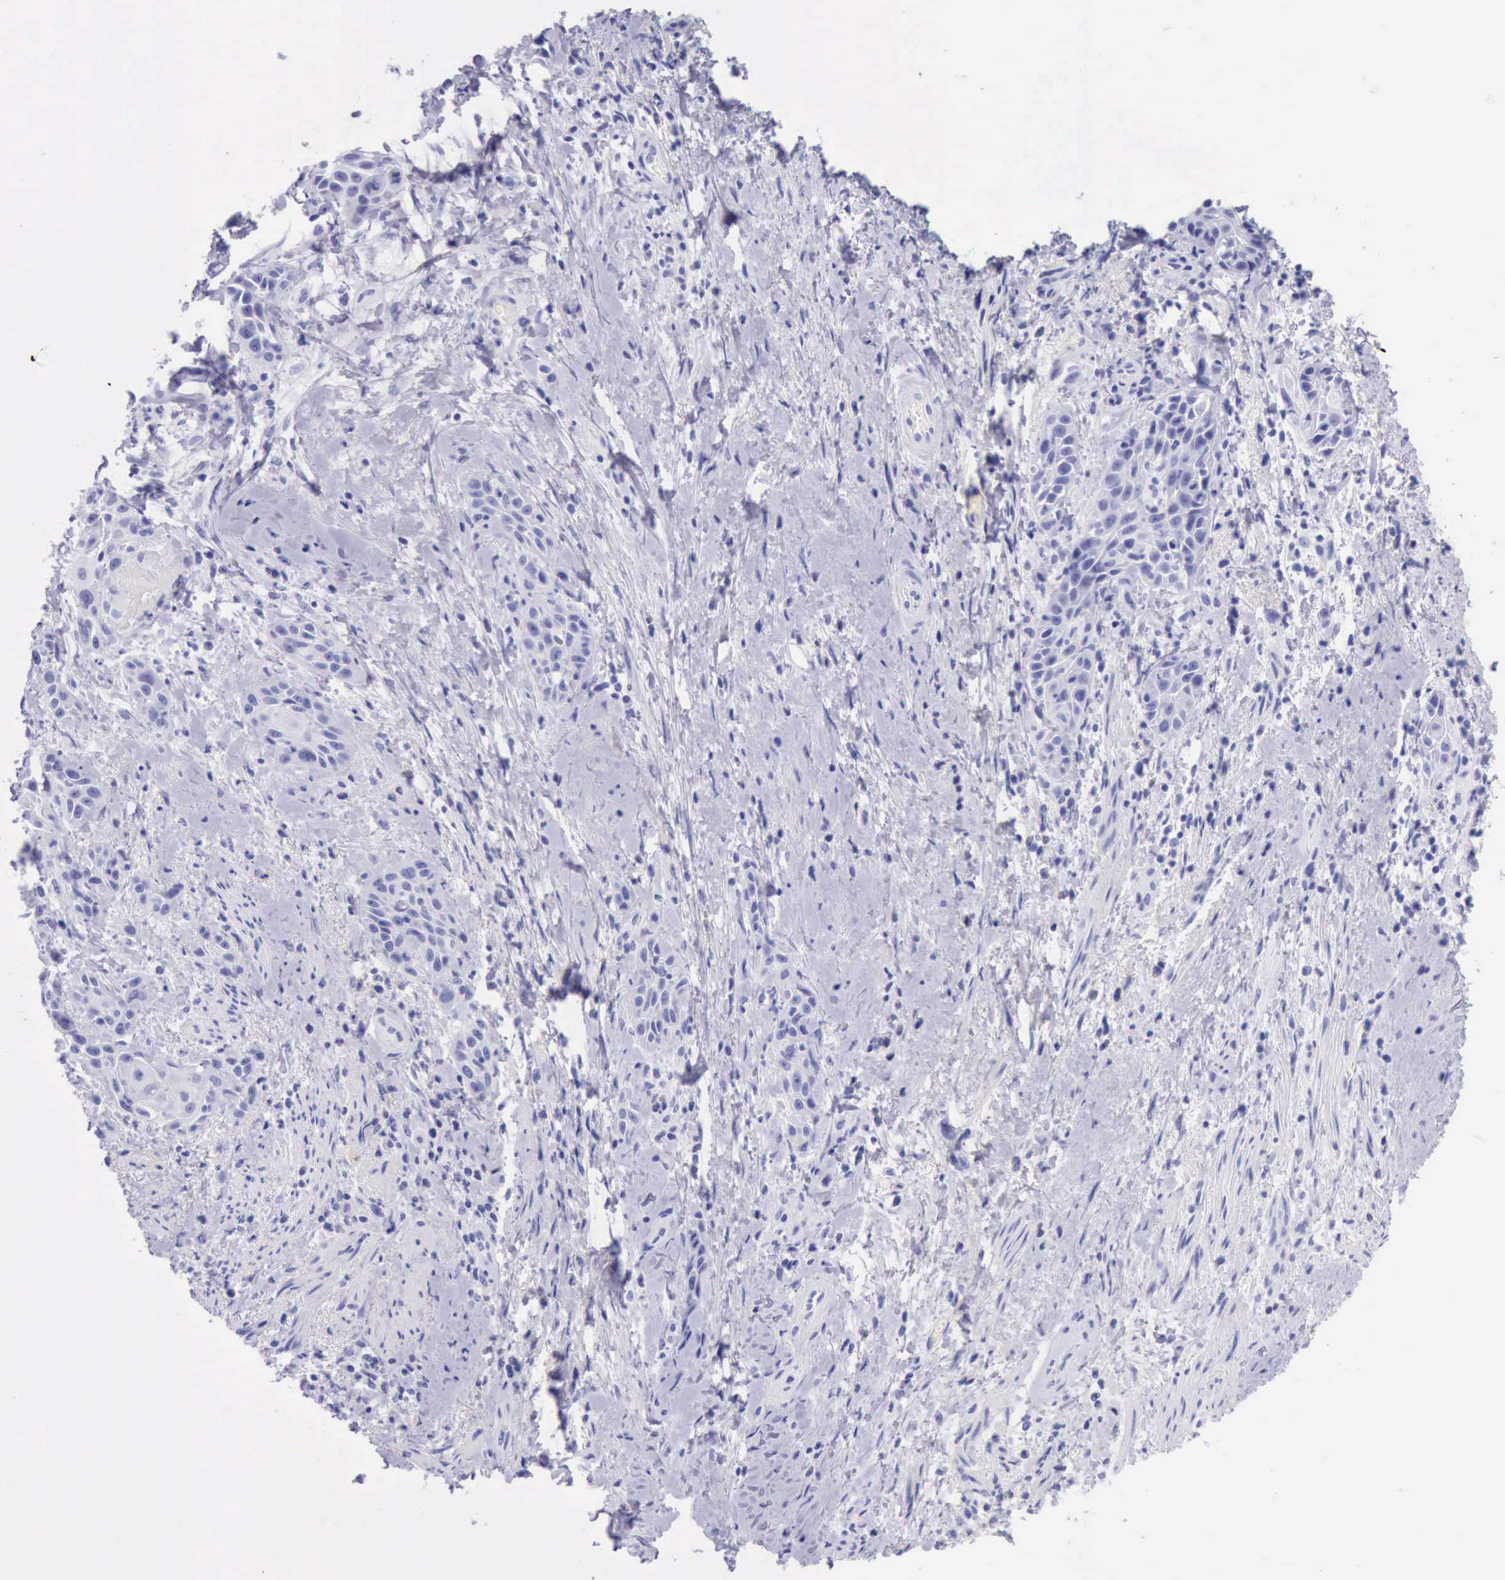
{"staining": {"intensity": "negative", "quantity": "none", "location": "none"}, "tissue": "skin cancer", "cell_type": "Tumor cells", "image_type": "cancer", "snomed": [{"axis": "morphology", "description": "Squamous cell carcinoma, NOS"}, {"axis": "topography", "description": "Skin"}, {"axis": "topography", "description": "Anal"}], "caption": "IHC image of neoplastic tissue: skin cancer stained with DAB reveals no significant protein staining in tumor cells.", "gene": "KRT8", "patient": {"sex": "male", "age": 64}}